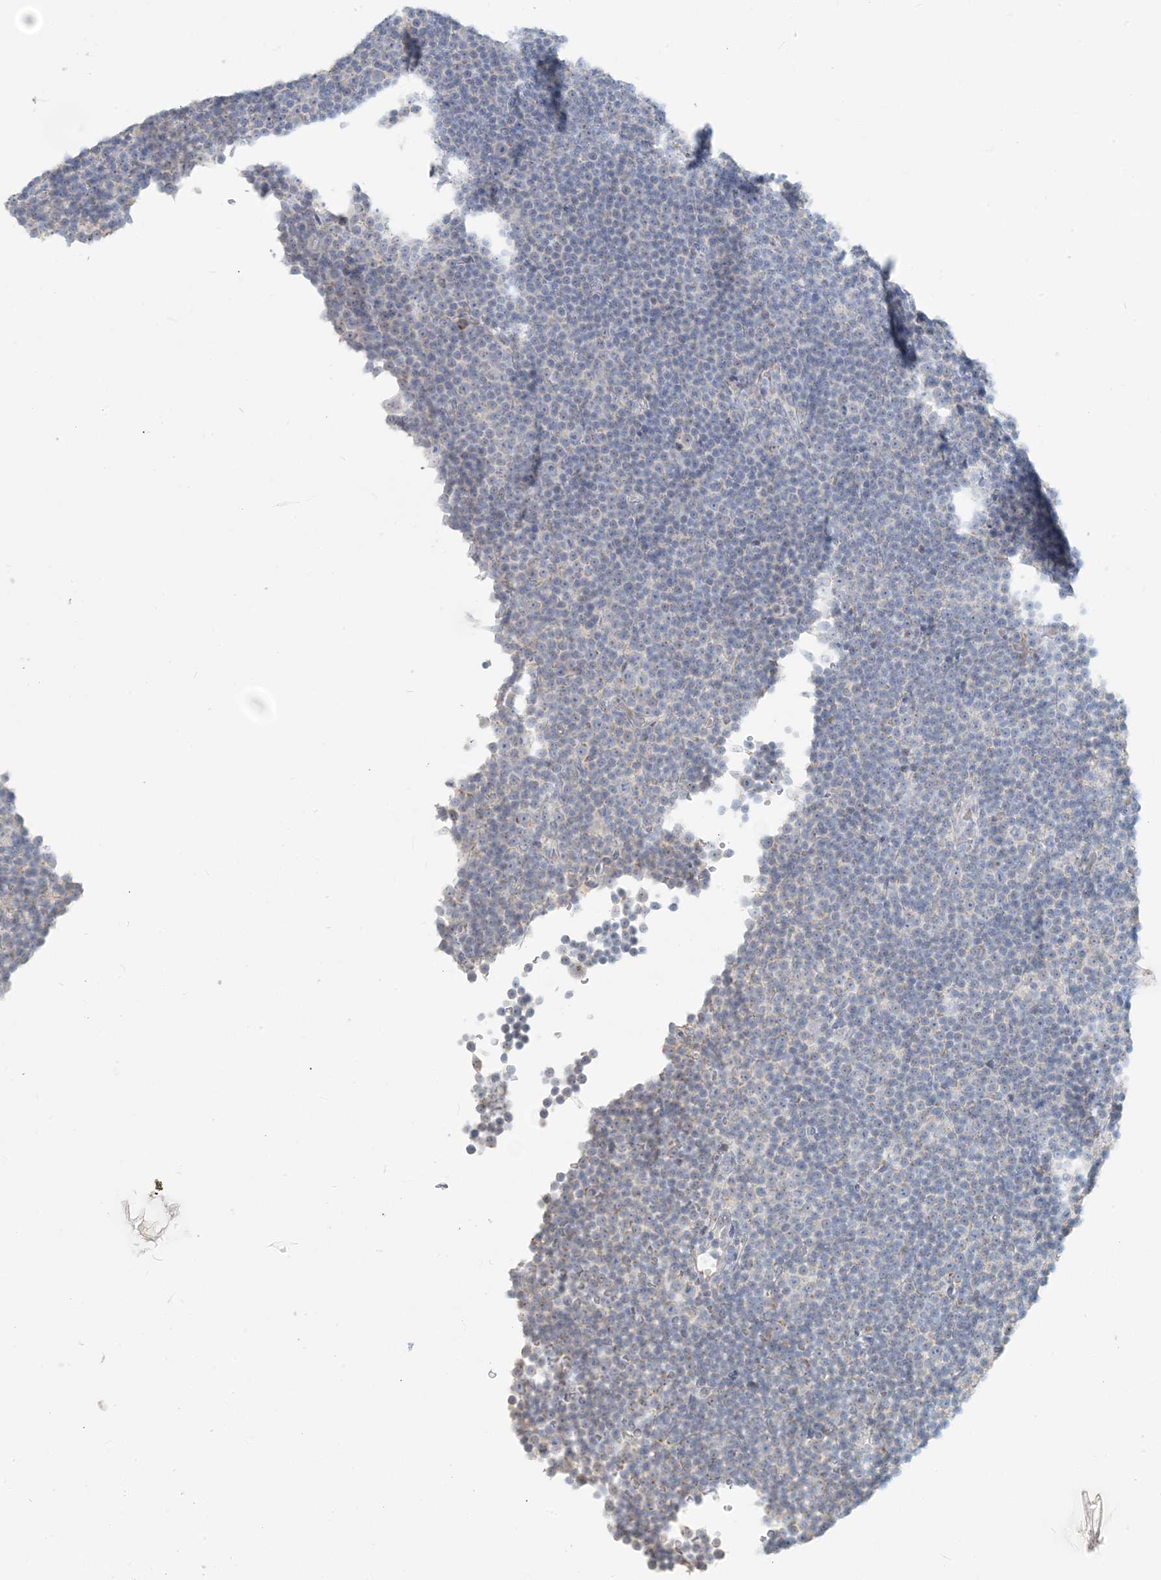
{"staining": {"intensity": "negative", "quantity": "none", "location": "none"}, "tissue": "lymphoma", "cell_type": "Tumor cells", "image_type": "cancer", "snomed": [{"axis": "morphology", "description": "Malignant lymphoma, non-Hodgkin's type, Low grade"}, {"axis": "topography", "description": "Lymph node"}], "caption": "Immunohistochemistry (IHC) photomicrograph of neoplastic tissue: human lymphoma stained with DAB demonstrates no significant protein positivity in tumor cells.", "gene": "SCML1", "patient": {"sex": "female", "age": 67}}